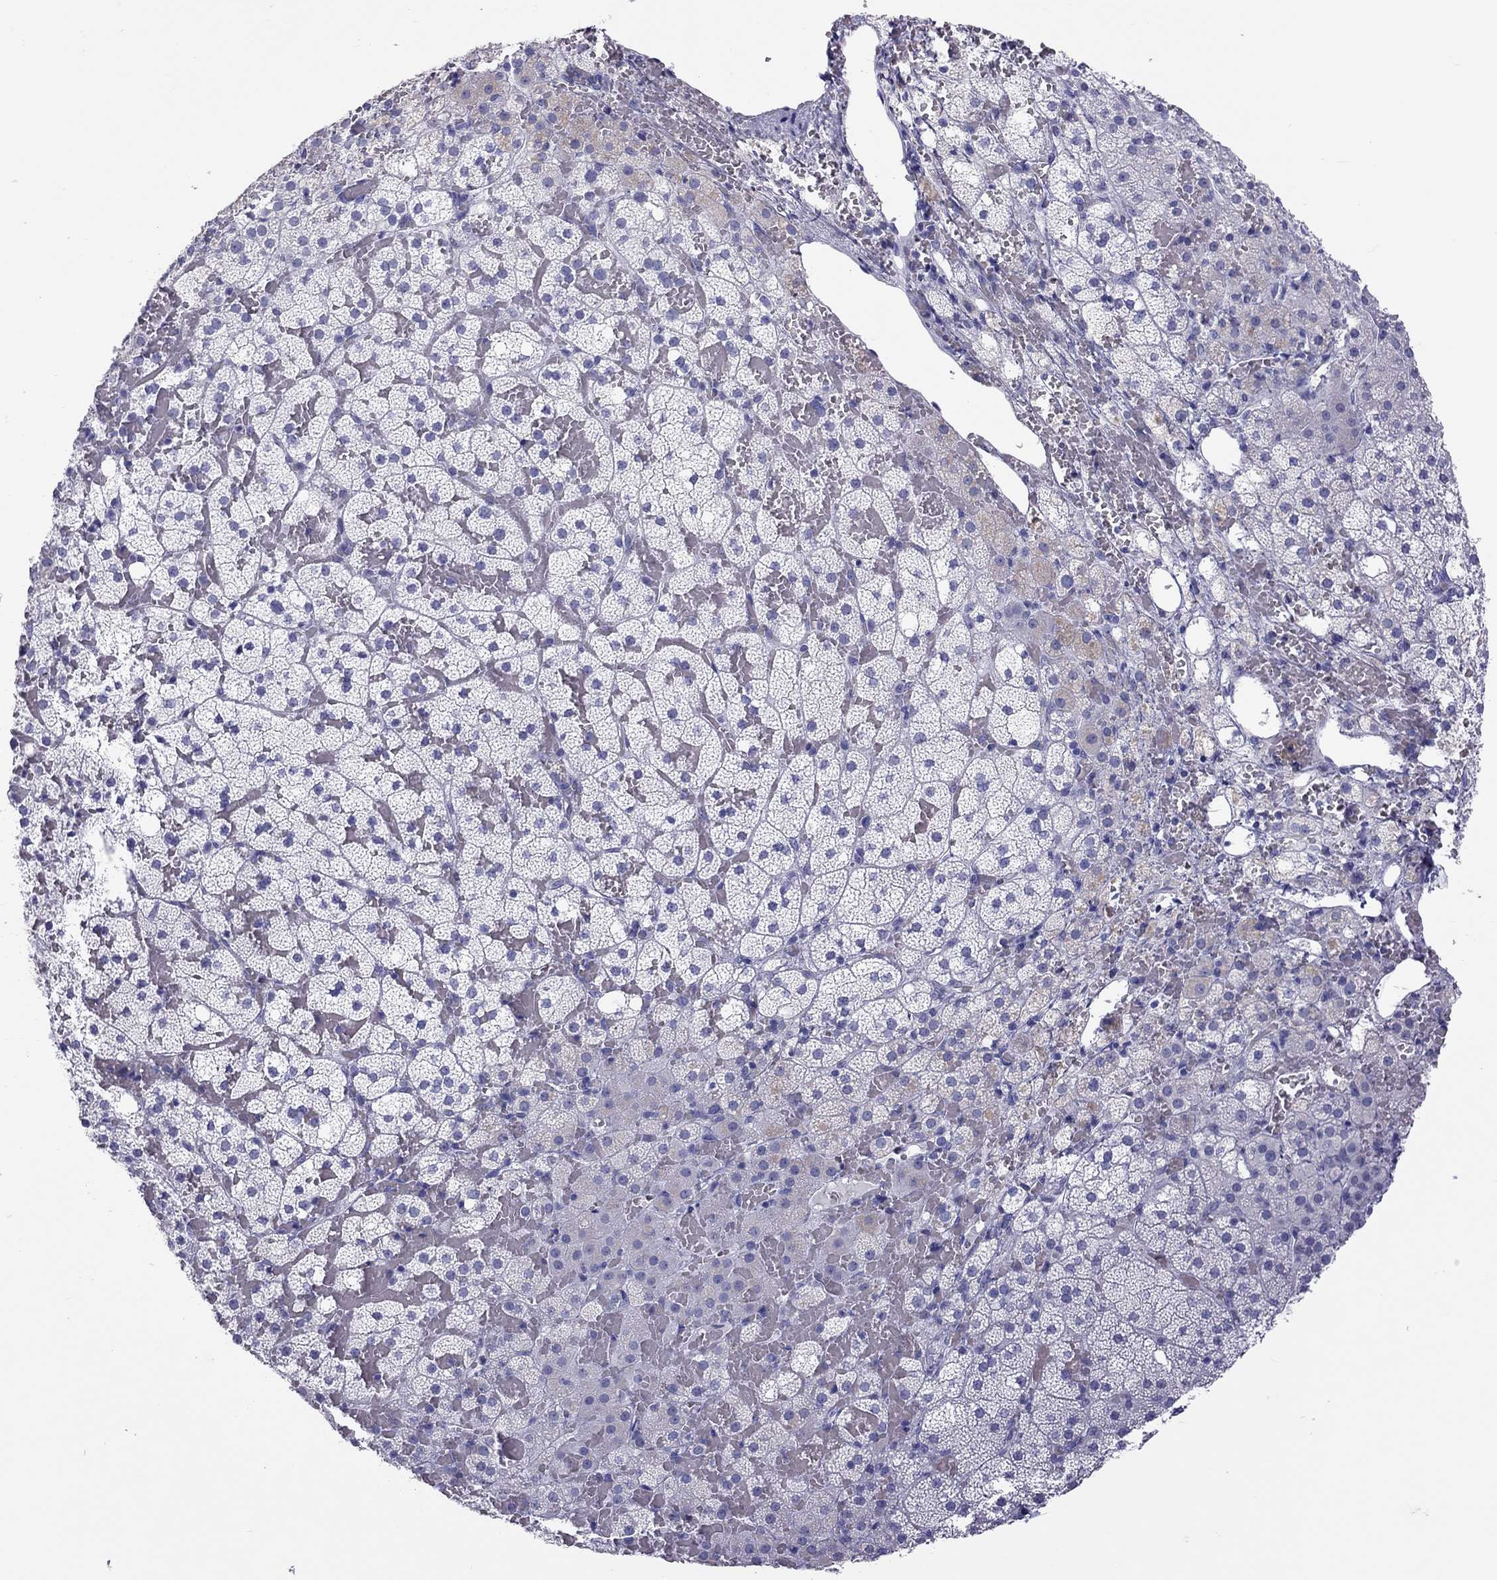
{"staining": {"intensity": "negative", "quantity": "none", "location": "none"}, "tissue": "adrenal gland", "cell_type": "Glandular cells", "image_type": "normal", "snomed": [{"axis": "morphology", "description": "Normal tissue, NOS"}, {"axis": "topography", "description": "Adrenal gland"}], "caption": "Micrograph shows no significant protein expression in glandular cells of benign adrenal gland.", "gene": "STAG3", "patient": {"sex": "male", "age": 53}}